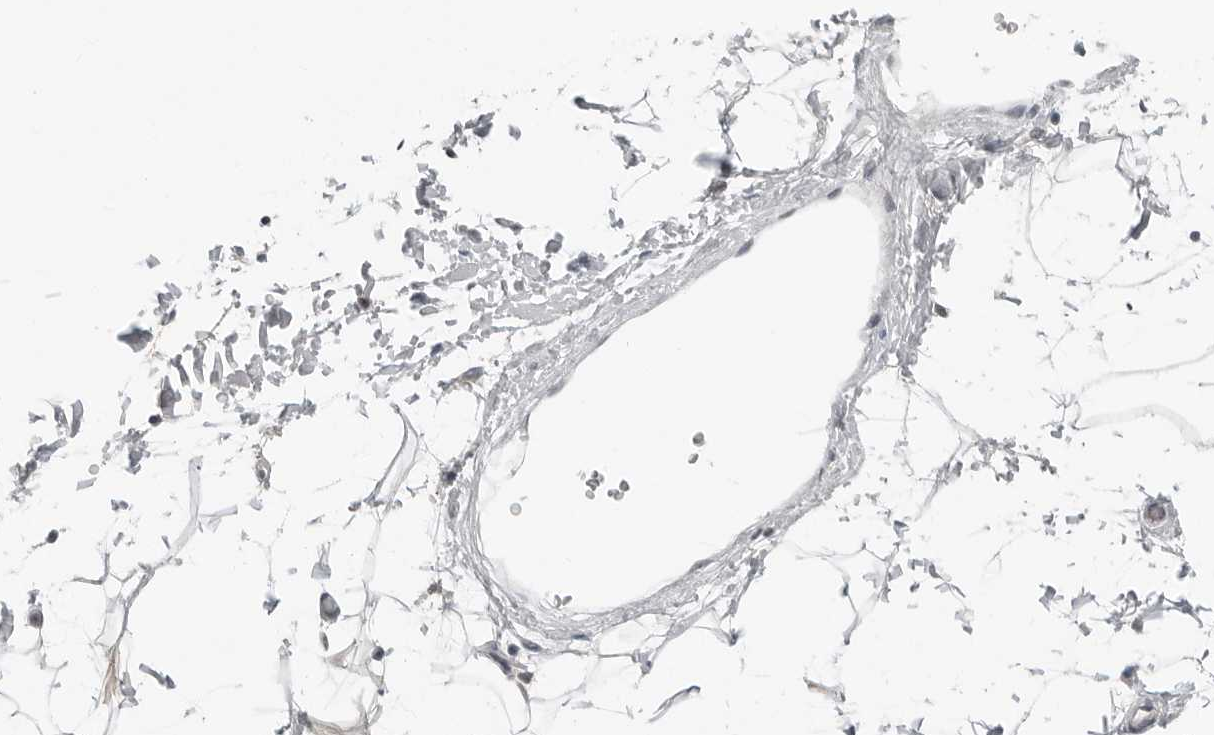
{"staining": {"intensity": "negative", "quantity": "none", "location": "none"}, "tissue": "adipose tissue", "cell_type": "Adipocytes", "image_type": "normal", "snomed": [{"axis": "morphology", "description": "Normal tissue, NOS"}, {"axis": "topography", "description": "Soft tissue"}], "caption": "Immunohistochemistry (IHC) histopathology image of normal adipose tissue stained for a protein (brown), which demonstrates no staining in adipocytes. (Brightfield microscopy of DAB (3,3'-diaminobenzidine) IHC at high magnification).", "gene": "FCRLB", "patient": {"sex": "male", "age": 72}}